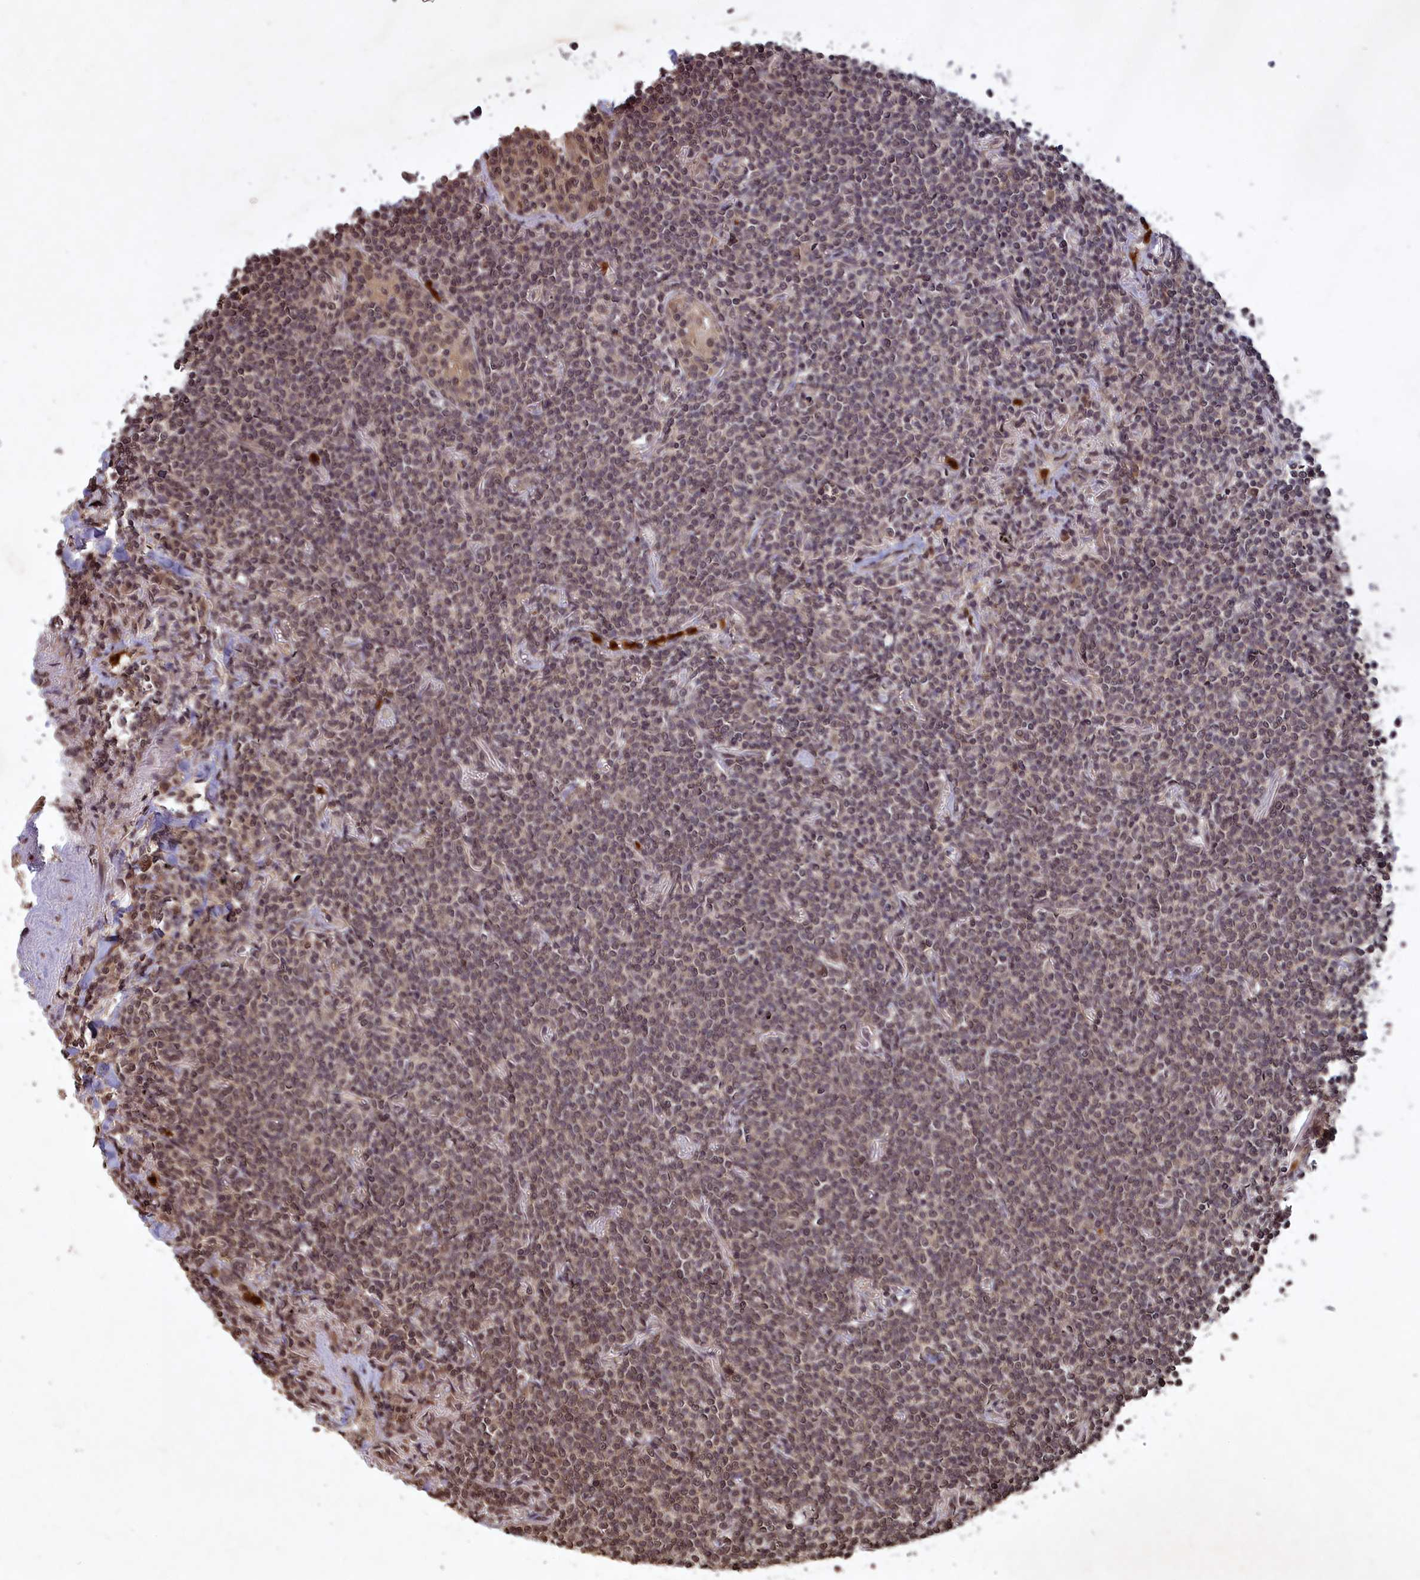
{"staining": {"intensity": "weak", "quantity": "25%-75%", "location": "nuclear"}, "tissue": "lymphoma", "cell_type": "Tumor cells", "image_type": "cancer", "snomed": [{"axis": "morphology", "description": "Malignant lymphoma, non-Hodgkin's type, Low grade"}, {"axis": "topography", "description": "Lung"}], "caption": "A photomicrograph of human lymphoma stained for a protein reveals weak nuclear brown staining in tumor cells.", "gene": "SRMS", "patient": {"sex": "female", "age": 71}}